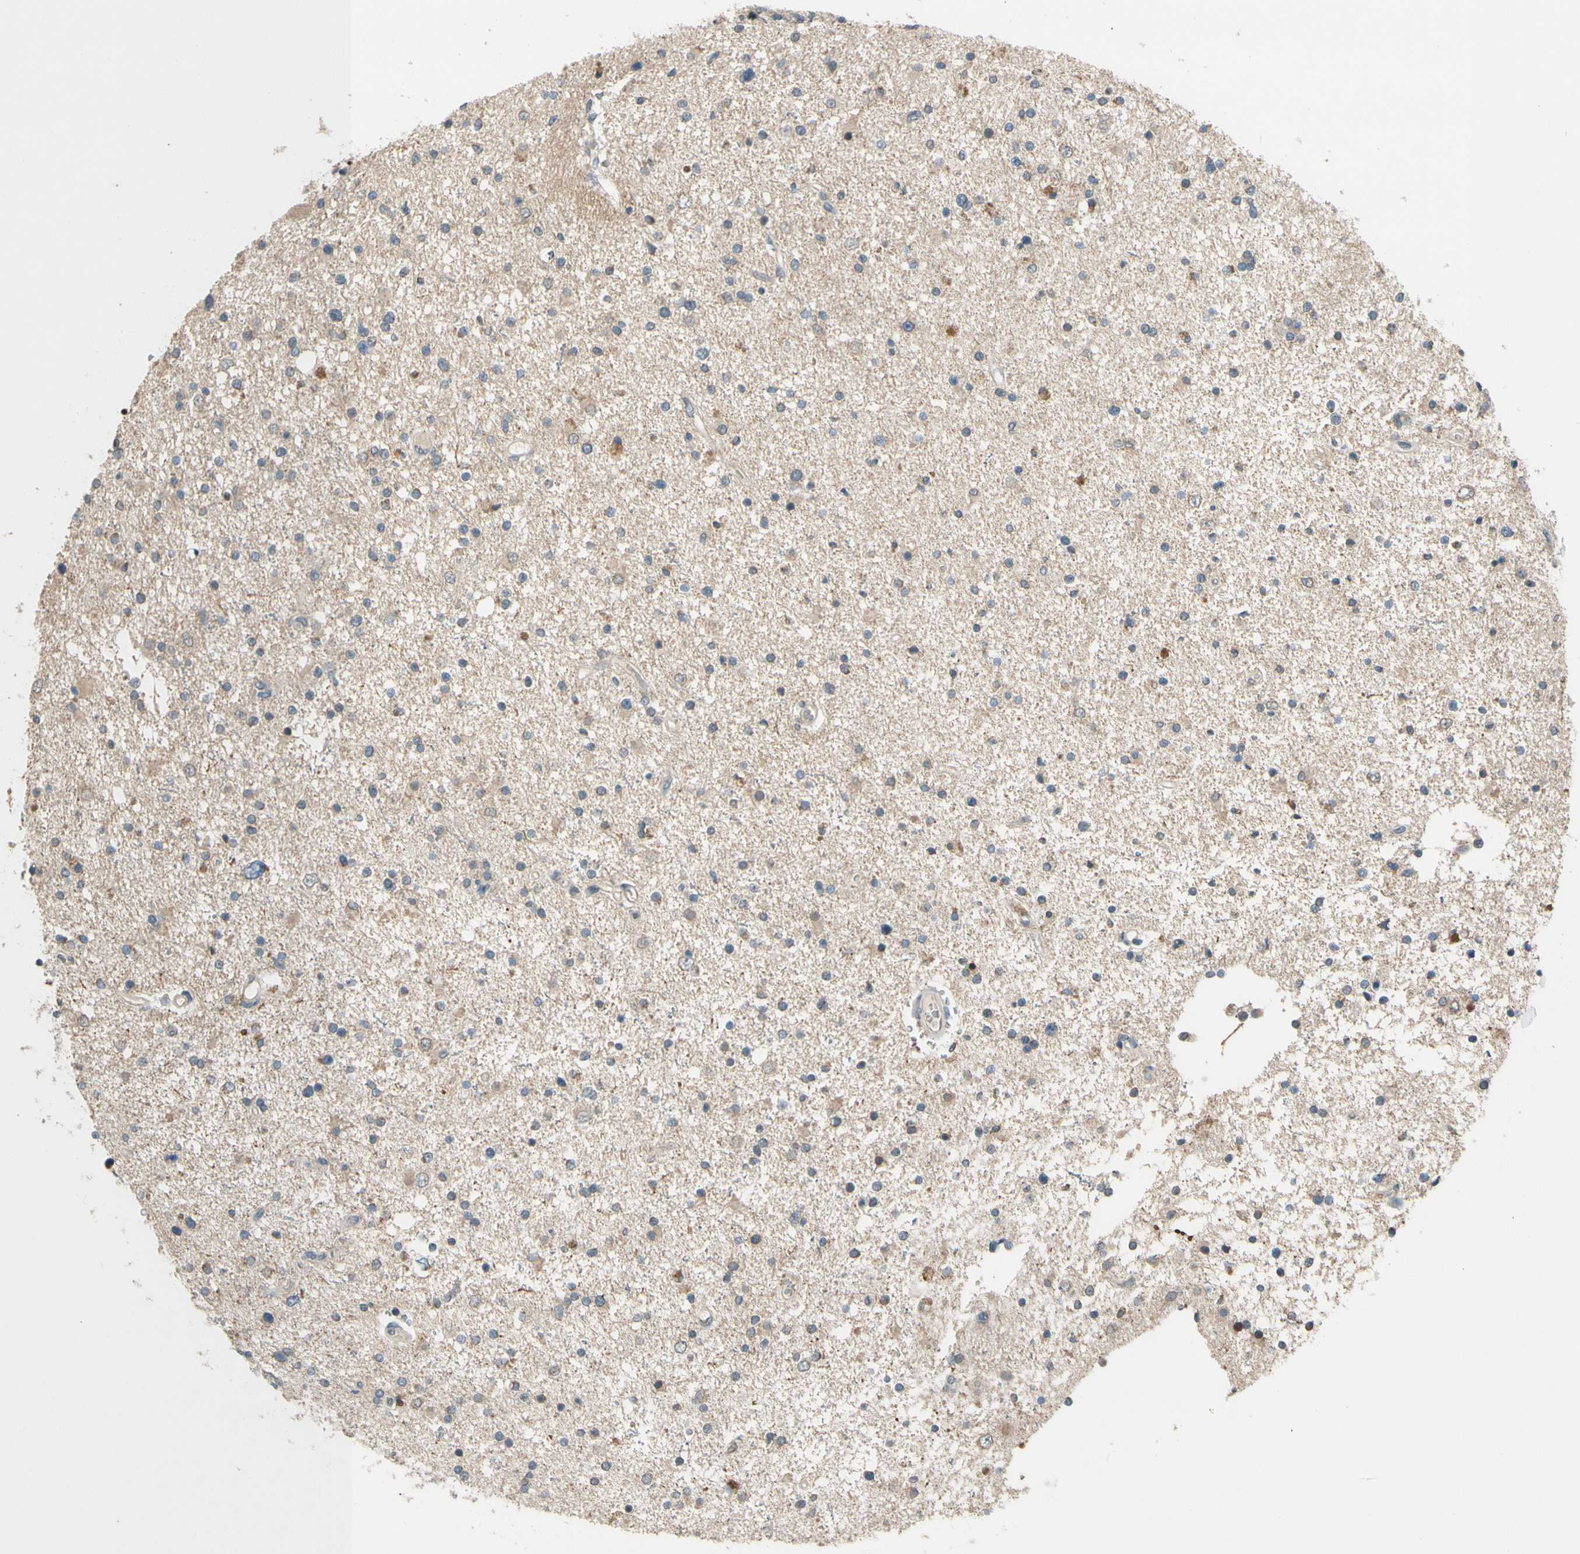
{"staining": {"intensity": "weak", "quantity": "25%-75%", "location": "cytoplasmic/membranous"}, "tissue": "glioma", "cell_type": "Tumor cells", "image_type": "cancer", "snomed": [{"axis": "morphology", "description": "Glioma, malignant, High grade"}, {"axis": "topography", "description": "Brain"}], "caption": "Protein staining exhibits weak cytoplasmic/membranous positivity in about 25%-75% of tumor cells in malignant glioma (high-grade). (IHC, brightfield microscopy, high magnification).", "gene": "ZNF184", "patient": {"sex": "male", "age": 33}}